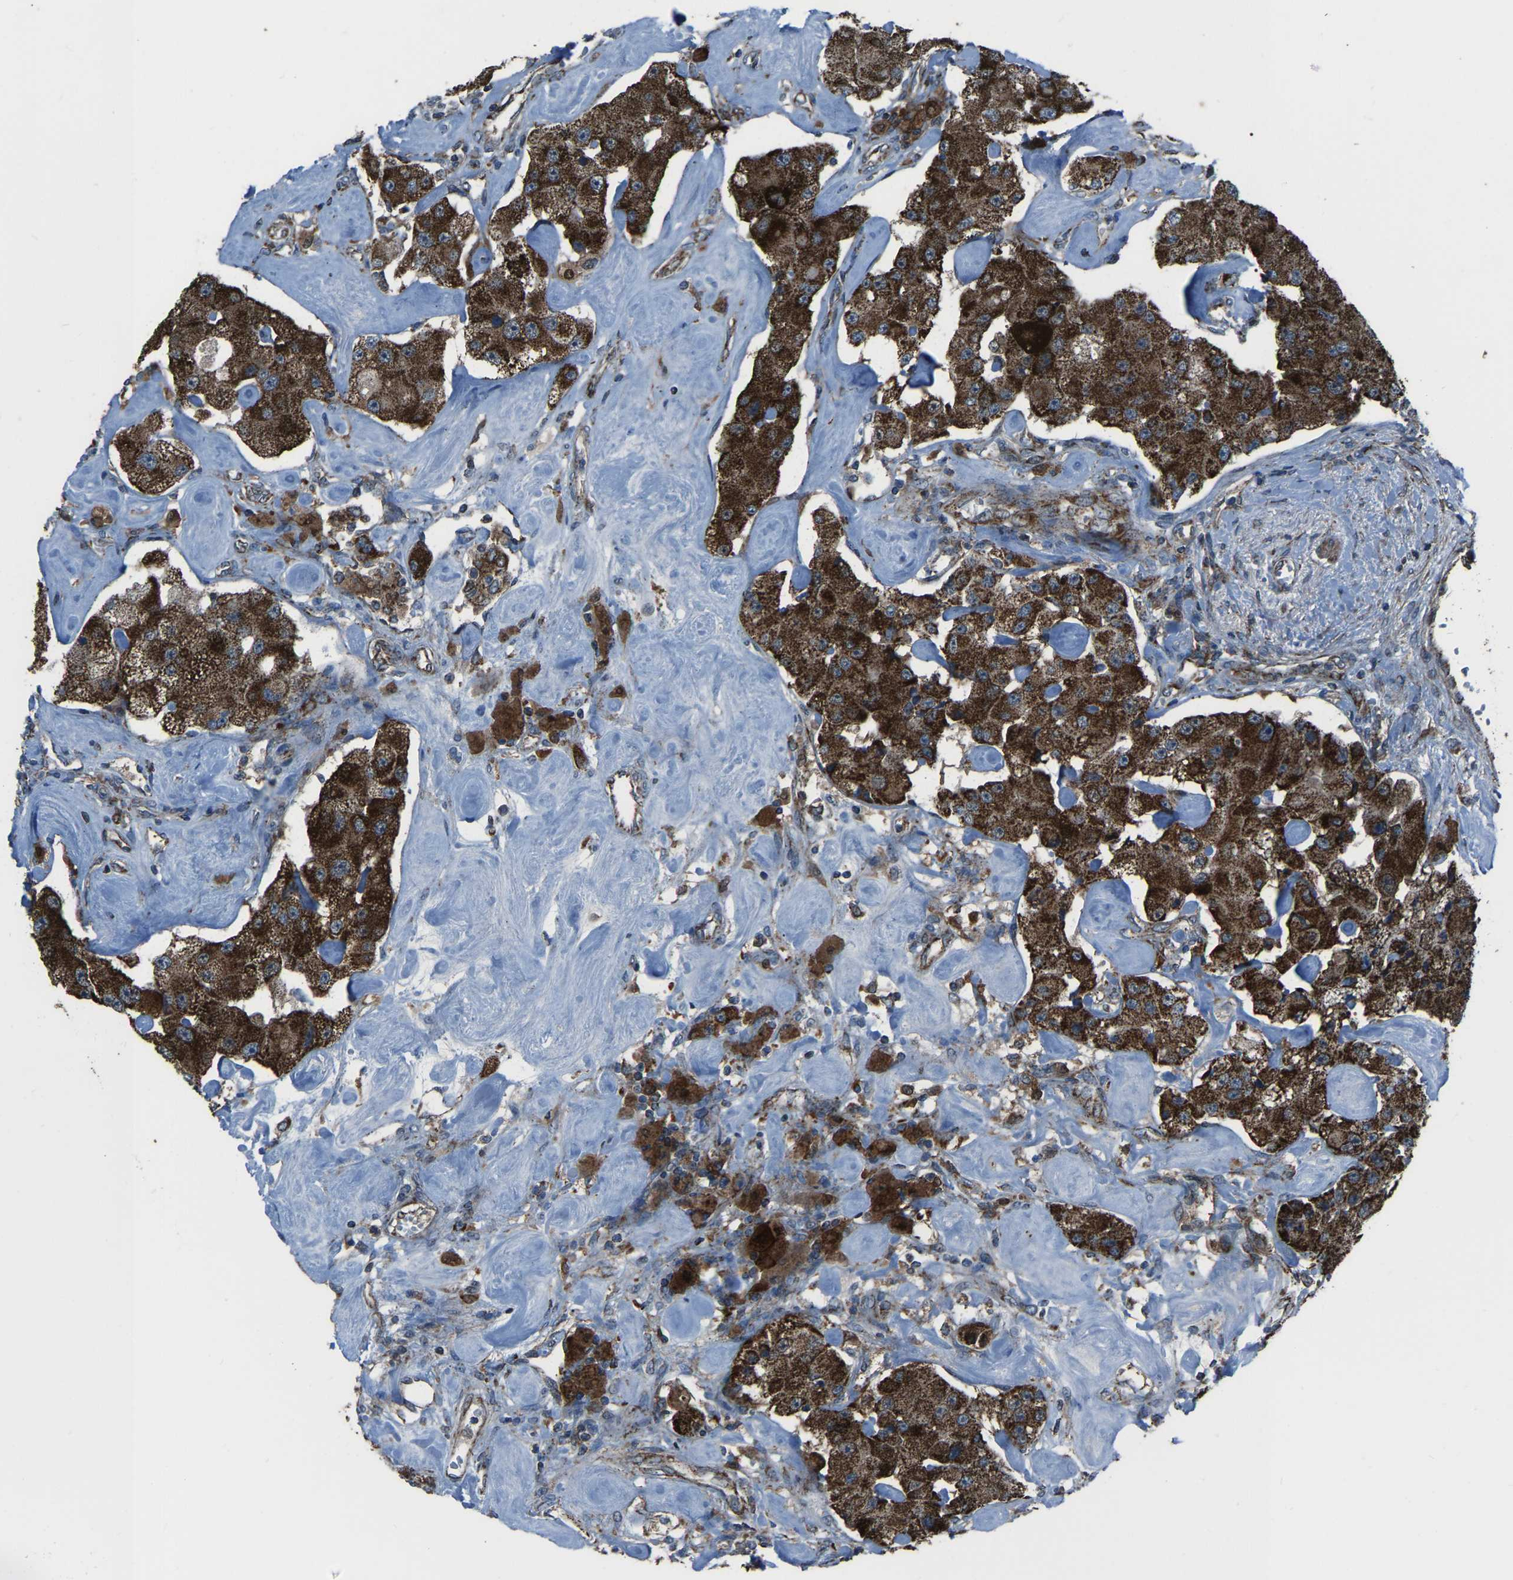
{"staining": {"intensity": "strong", "quantity": ">75%", "location": "cytoplasmic/membranous"}, "tissue": "carcinoid", "cell_type": "Tumor cells", "image_type": "cancer", "snomed": [{"axis": "morphology", "description": "Carcinoid, malignant, NOS"}, {"axis": "topography", "description": "Pancreas"}], "caption": "A brown stain labels strong cytoplasmic/membranous expression of a protein in carcinoid tumor cells.", "gene": "AKR1A1", "patient": {"sex": "male", "age": 41}}